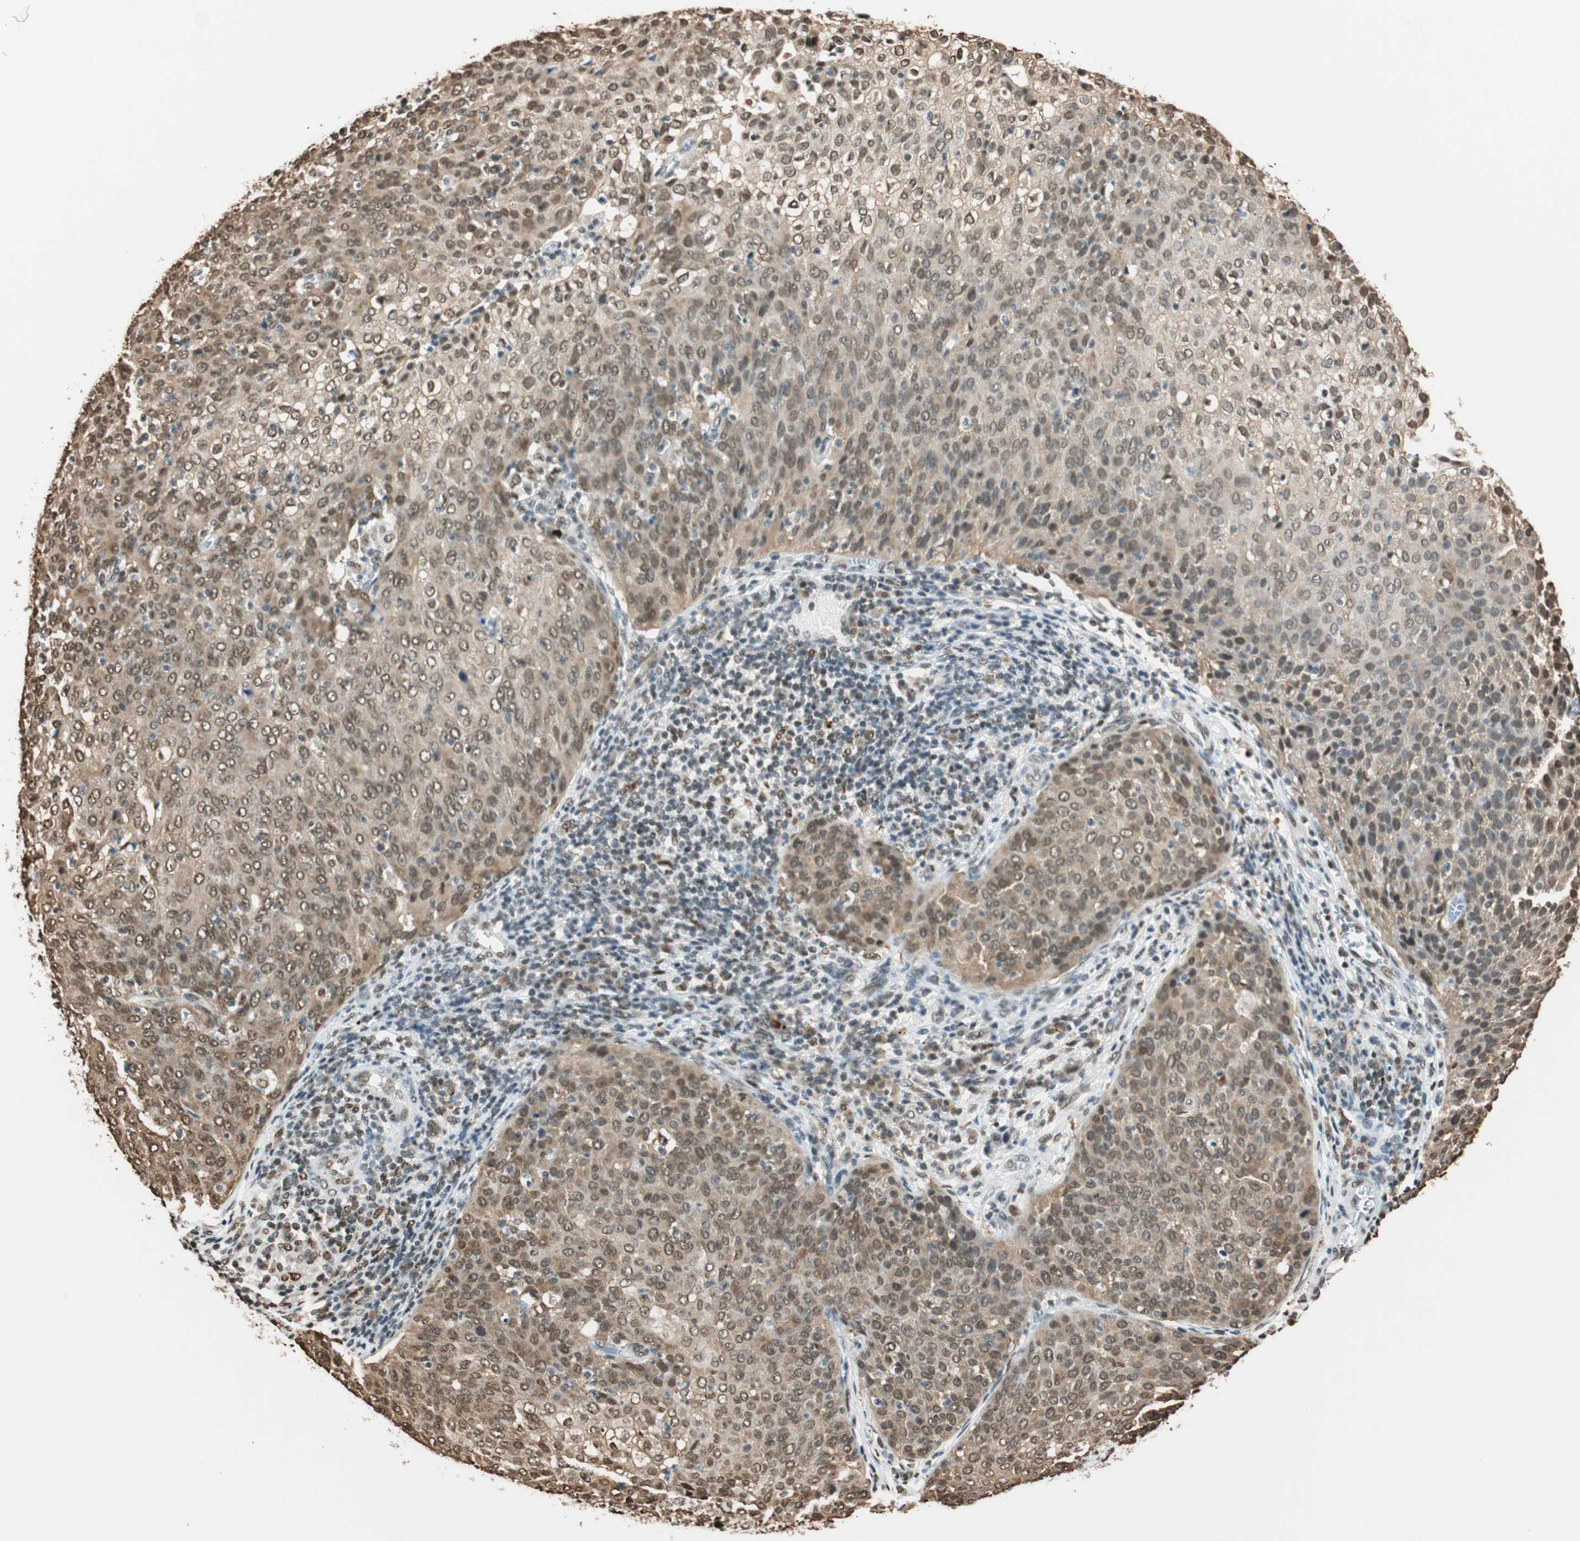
{"staining": {"intensity": "moderate", "quantity": "25%-75%", "location": "cytoplasmic/membranous,nuclear"}, "tissue": "cervical cancer", "cell_type": "Tumor cells", "image_type": "cancer", "snomed": [{"axis": "morphology", "description": "Squamous cell carcinoma, NOS"}, {"axis": "topography", "description": "Cervix"}], "caption": "An image of cervical cancer (squamous cell carcinoma) stained for a protein displays moderate cytoplasmic/membranous and nuclear brown staining in tumor cells. The protein is shown in brown color, while the nuclei are stained blue.", "gene": "FANCG", "patient": {"sex": "female", "age": 38}}